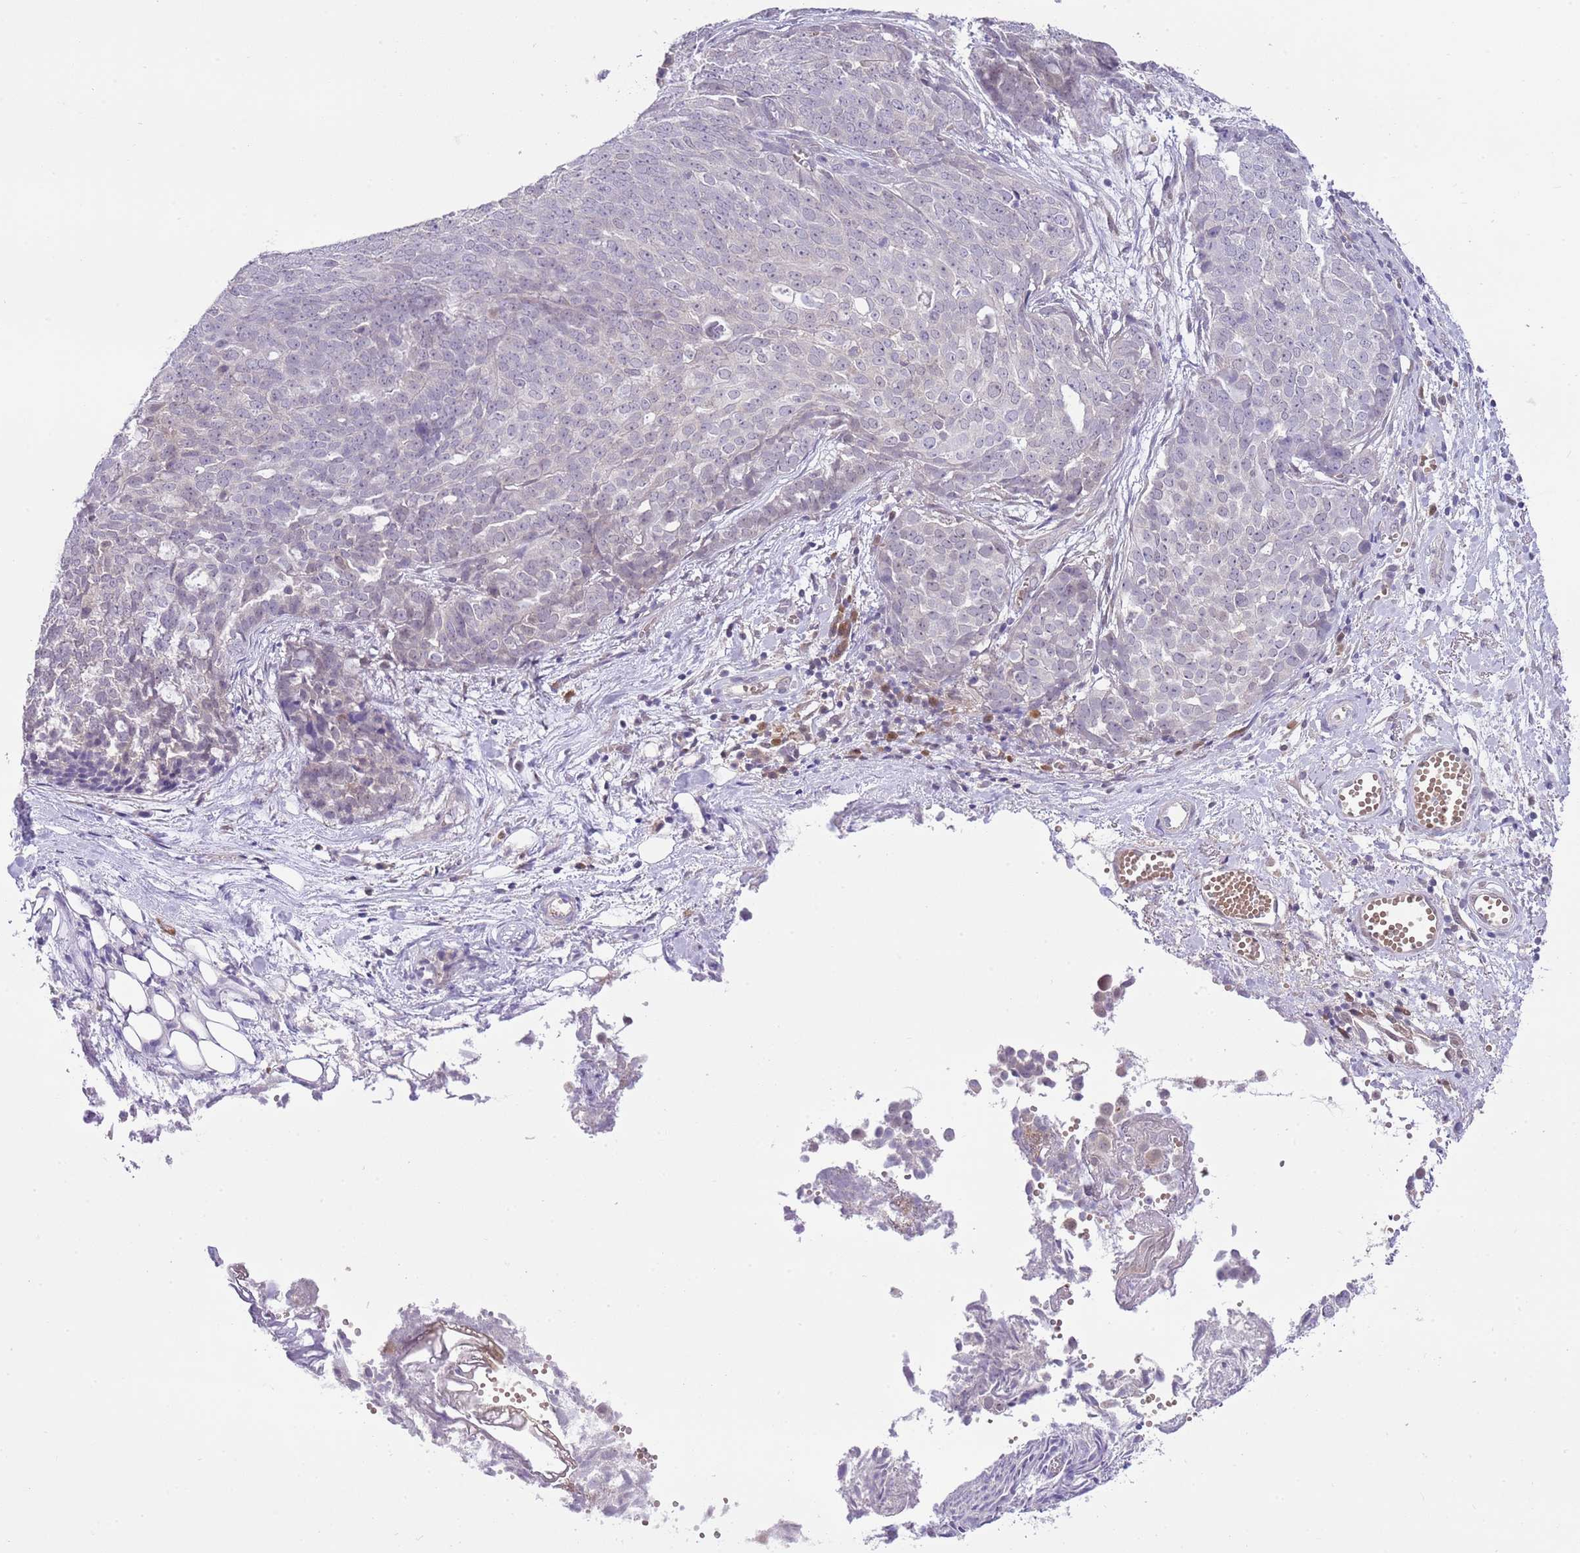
{"staining": {"intensity": "negative", "quantity": "none", "location": "none"}, "tissue": "ovarian cancer", "cell_type": "Tumor cells", "image_type": "cancer", "snomed": [{"axis": "morphology", "description": "Cystadenocarcinoma, serous, NOS"}, {"axis": "topography", "description": "Soft tissue"}, {"axis": "topography", "description": "Ovary"}], "caption": "This is a image of IHC staining of ovarian cancer, which shows no expression in tumor cells. (DAB (3,3'-diaminobenzidine) immunohistochemistry (IHC) visualized using brightfield microscopy, high magnification).", "gene": "GALK2", "patient": {"sex": "female", "age": 57}}